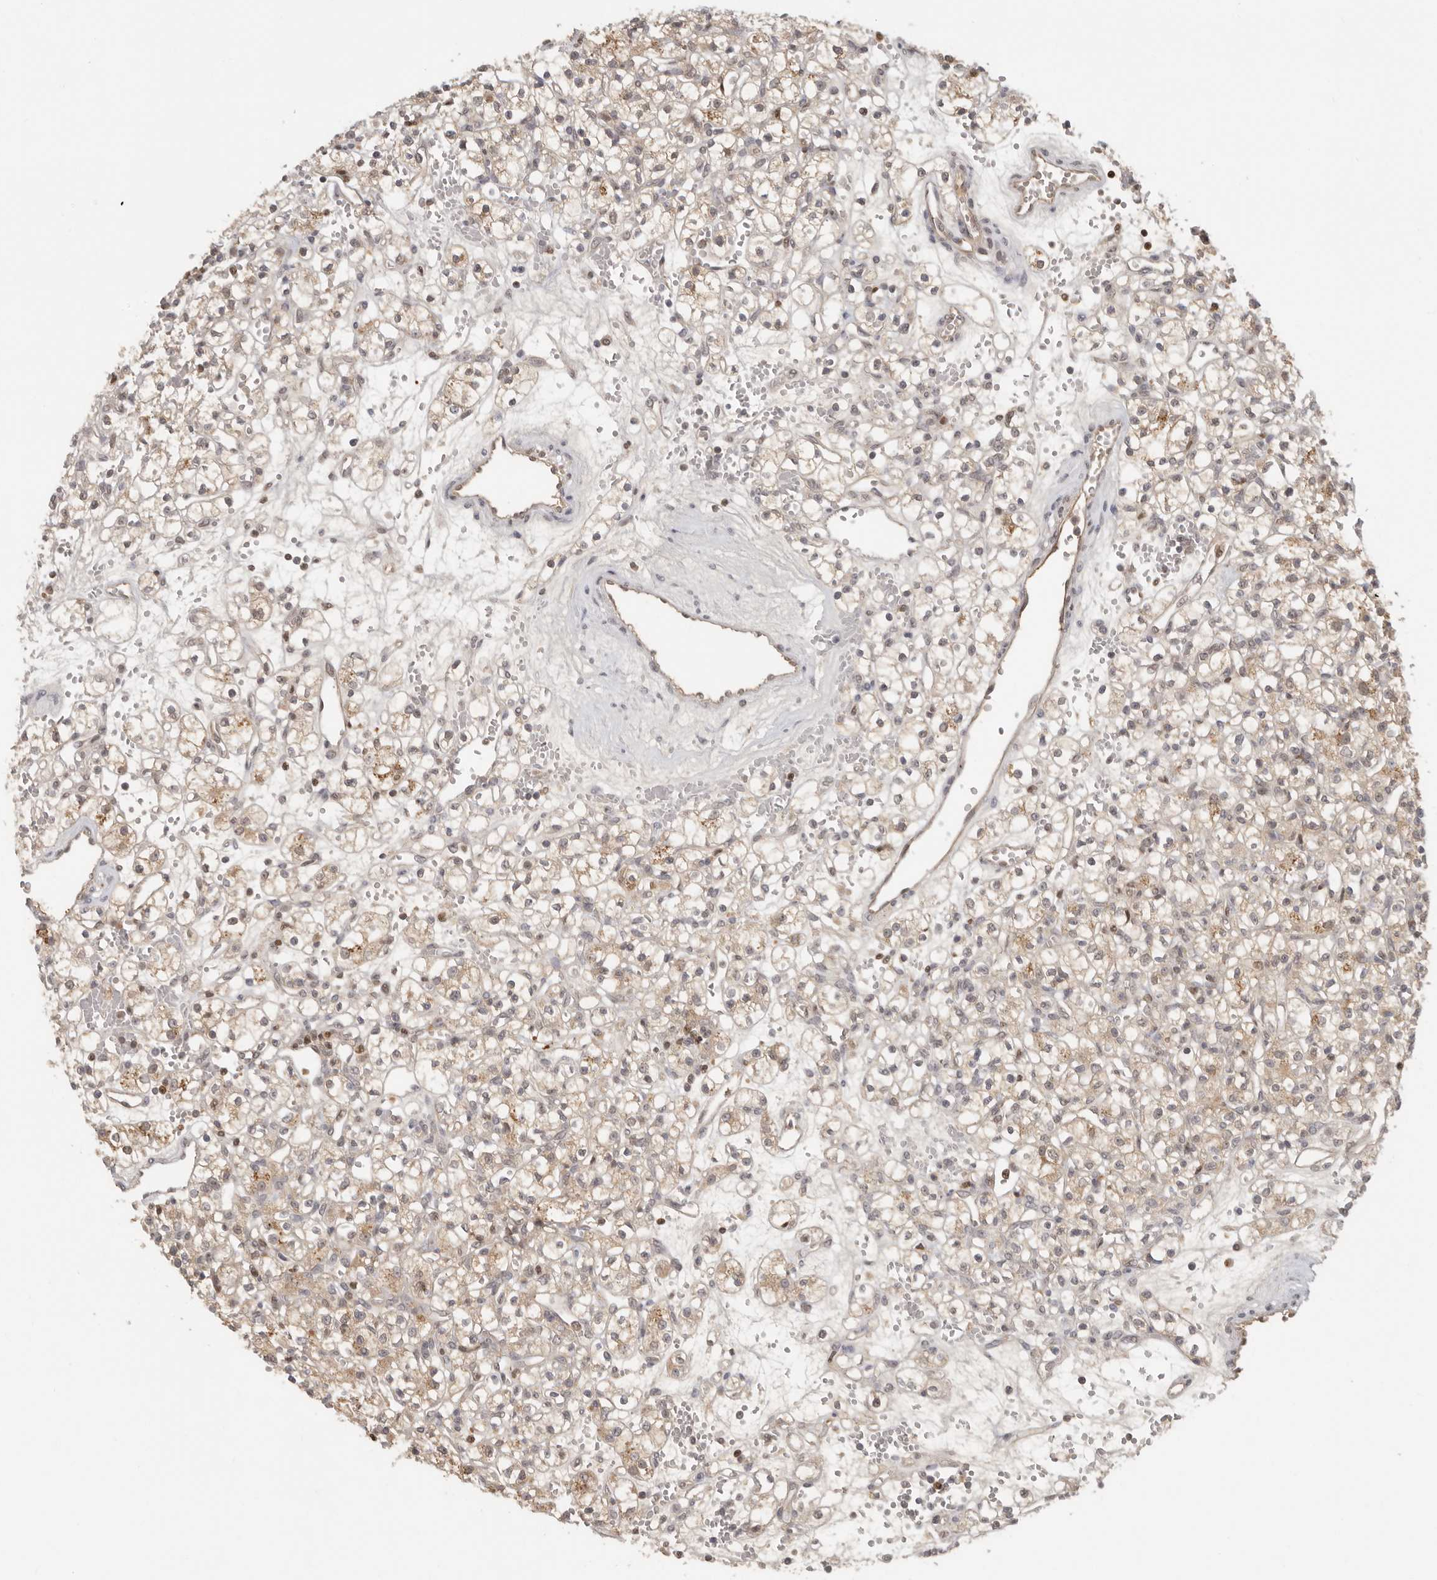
{"staining": {"intensity": "moderate", "quantity": "25%-75%", "location": "cytoplasmic/membranous"}, "tissue": "renal cancer", "cell_type": "Tumor cells", "image_type": "cancer", "snomed": [{"axis": "morphology", "description": "Adenocarcinoma, NOS"}, {"axis": "topography", "description": "Kidney"}], "caption": "About 25%-75% of tumor cells in renal adenocarcinoma show moderate cytoplasmic/membranous protein expression as visualized by brown immunohistochemical staining.", "gene": "PSMA5", "patient": {"sex": "female", "age": 59}}